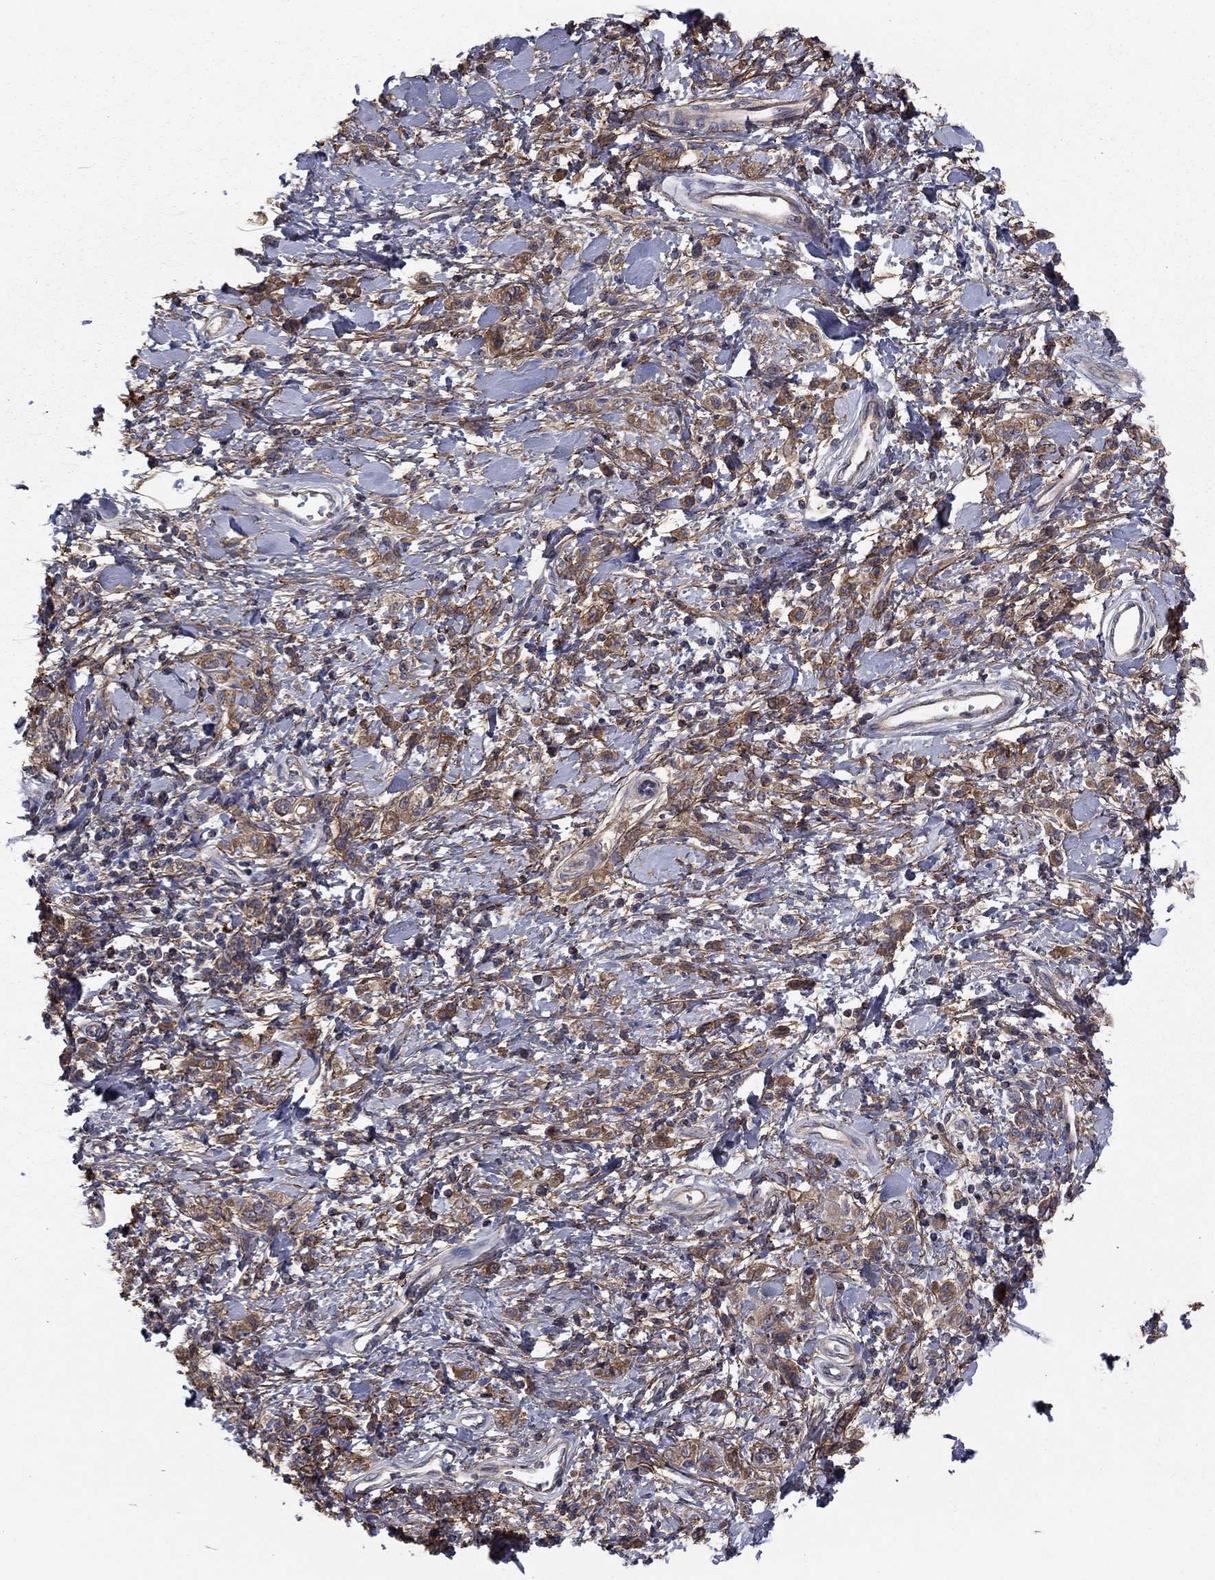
{"staining": {"intensity": "moderate", "quantity": ">75%", "location": "cytoplasmic/membranous"}, "tissue": "stomach cancer", "cell_type": "Tumor cells", "image_type": "cancer", "snomed": [{"axis": "morphology", "description": "Adenocarcinoma, NOS"}, {"axis": "topography", "description": "Stomach"}], "caption": "Stomach cancer stained with DAB immunohistochemistry (IHC) demonstrates medium levels of moderate cytoplasmic/membranous expression in approximately >75% of tumor cells. (brown staining indicates protein expression, while blue staining denotes nuclei).", "gene": "RNF123", "patient": {"sex": "male", "age": 77}}